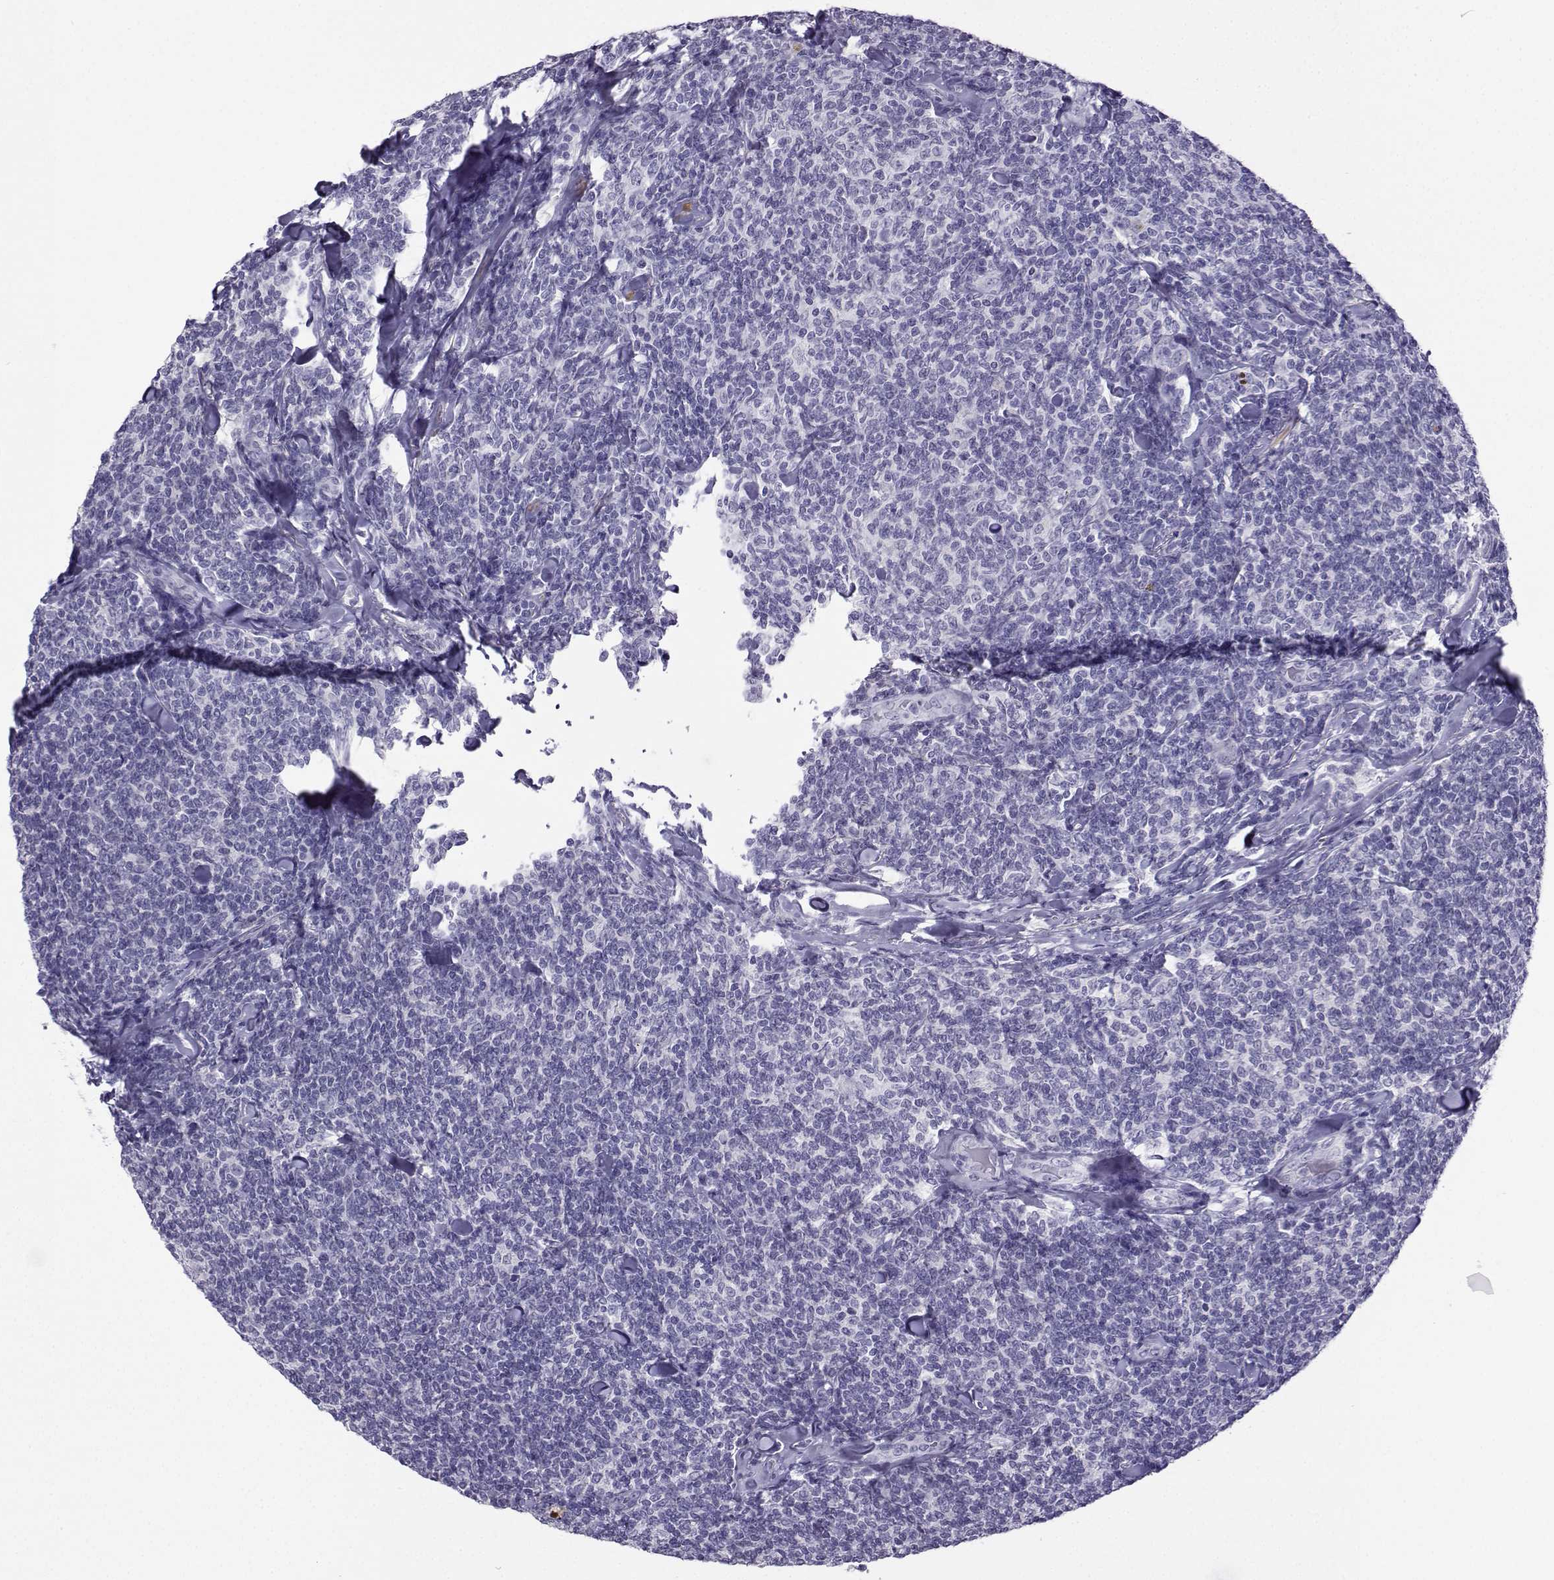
{"staining": {"intensity": "negative", "quantity": "none", "location": "none"}, "tissue": "lymphoma", "cell_type": "Tumor cells", "image_type": "cancer", "snomed": [{"axis": "morphology", "description": "Malignant lymphoma, non-Hodgkin's type, Low grade"}, {"axis": "topography", "description": "Lymph node"}], "caption": "There is no significant staining in tumor cells of lymphoma.", "gene": "KIF17", "patient": {"sex": "female", "age": 56}}